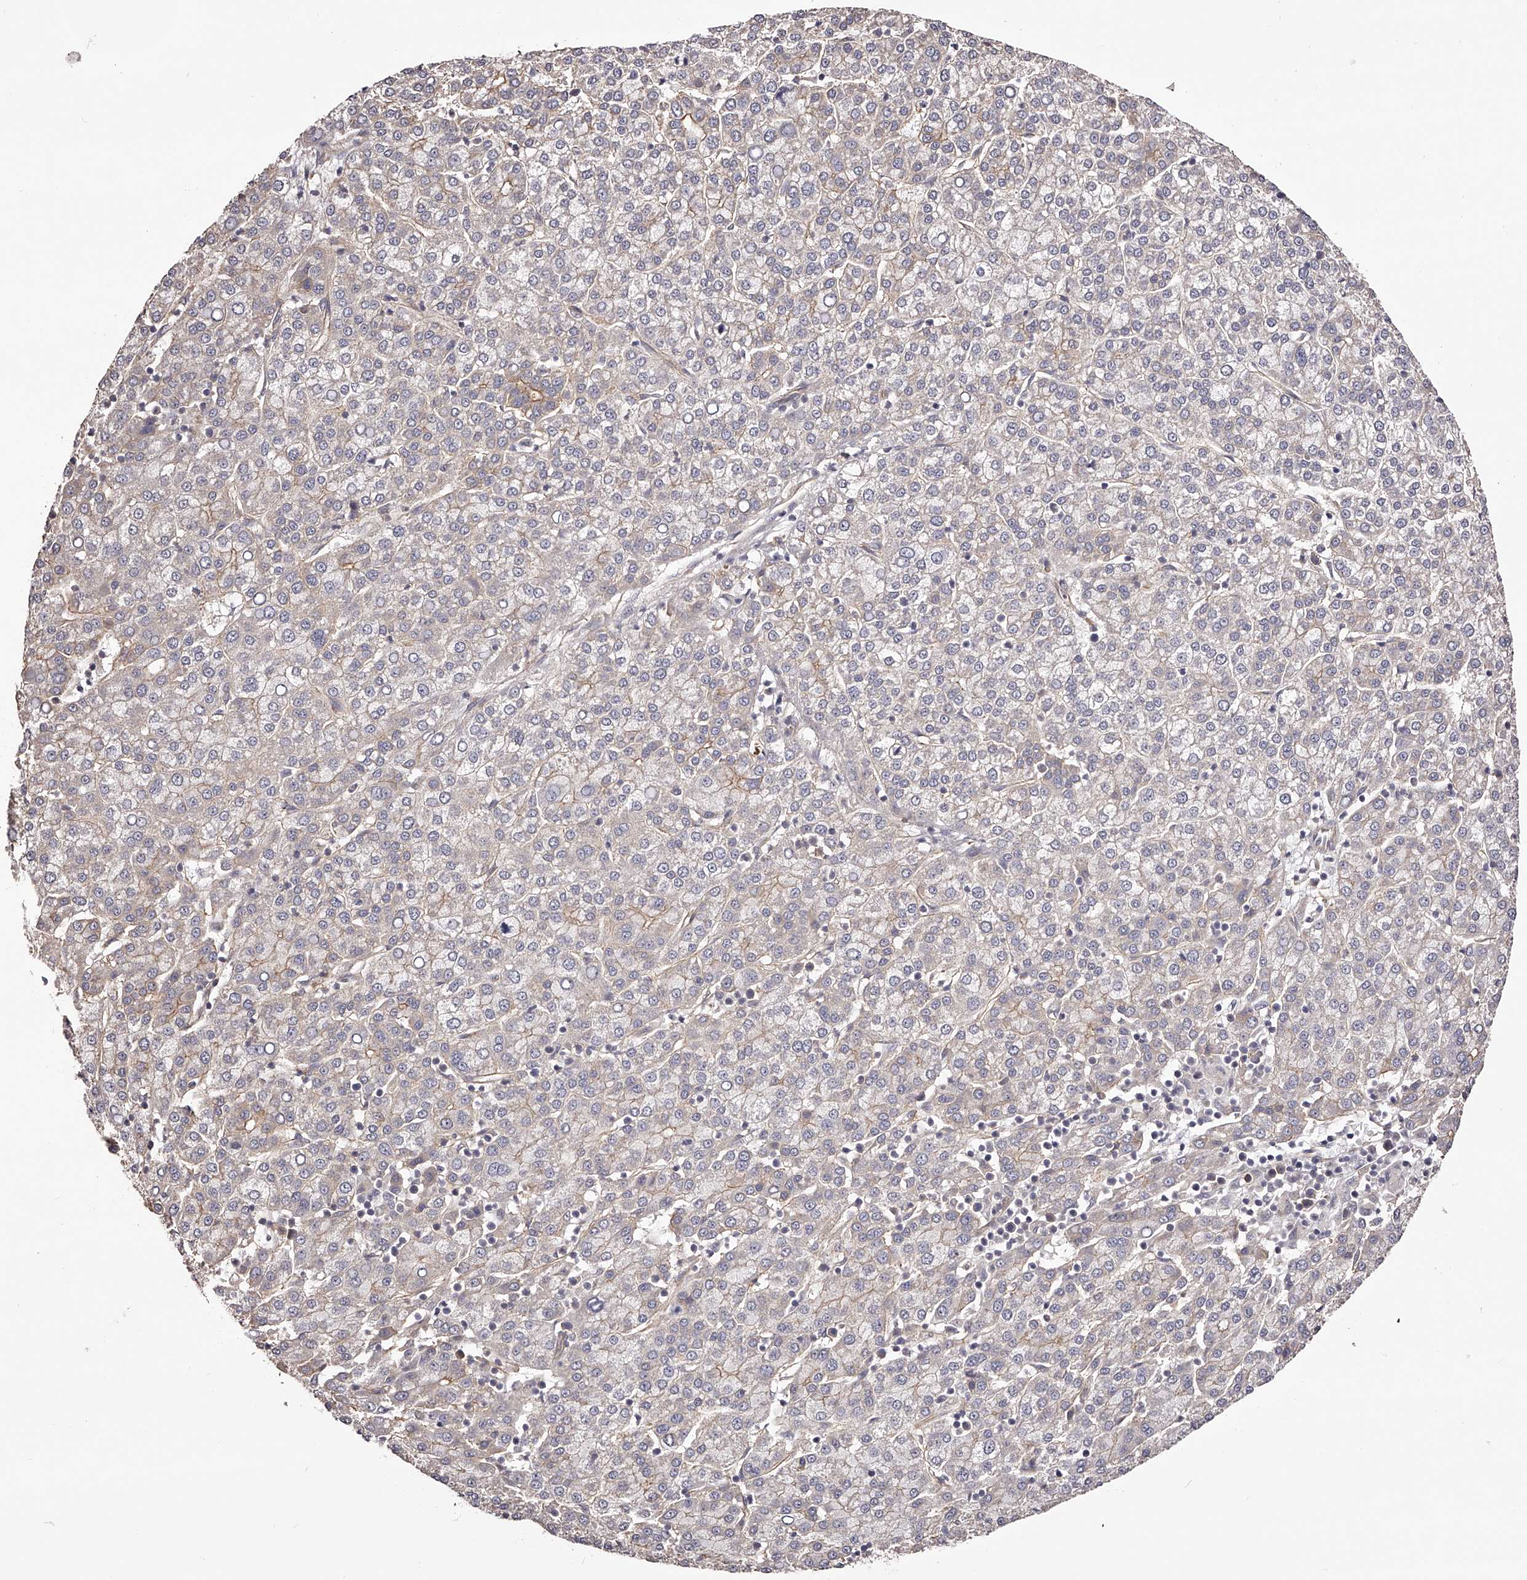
{"staining": {"intensity": "weak", "quantity": "<25%", "location": "cytoplasmic/membranous"}, "tissue": "liver cancer", "cell_type": "Tumor cells", "image_type": "cancer", "snomed": [{"axis": "morphology", "description": "Carcinoma, Hepatocellular, NOS"}, {"axis": "topography", "description": "Liver"}], "caption": "High magnification brightfield microscopy of liver cancer (hepatocellular carcinoma) stained with DAB (brown) and counterstained with hematoxylin (blue): tumor cells show no significant positivity.", "gene": "LTV1", "patient": {"sex": "female", "age": 58}}